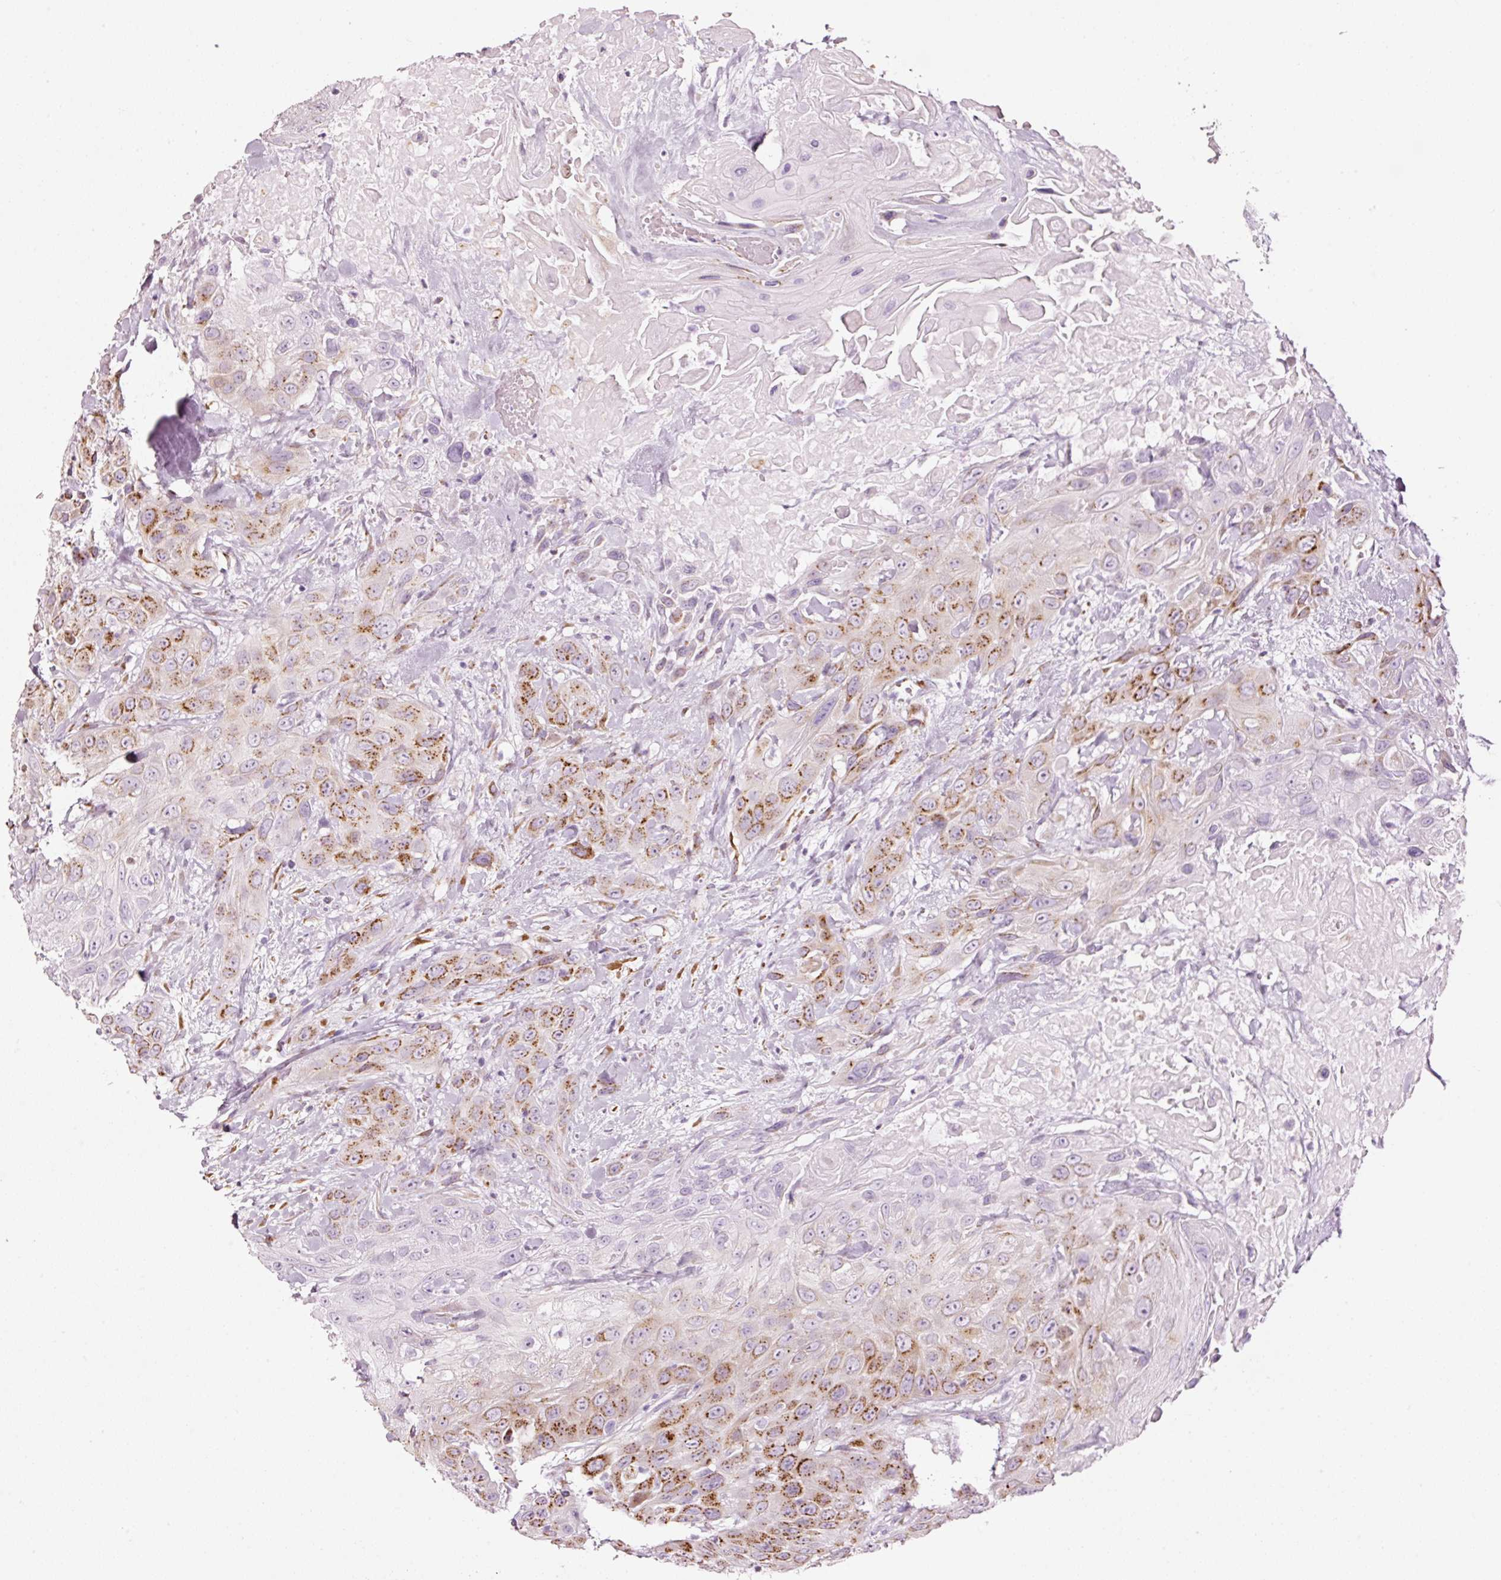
{"staining": {"intensity": "moderate", "quantity": "25%-75%", "location": "cytoplasmic/membranous"}, "tissue": "head and neck cancer", "cell_type": "Tumor cells", "image_type": "cancer", "snomed": [{"axis": "morphology", "description": "Squamous cell carcinoma, NOS"}, {"axis": "topography", "description": "Head-Neck"}], "caption": "A brown stain highlights moderate cytoplasmic/membranous staining of a protein in squamous cell carcinoma (head and neck) tumor cells.", "gene": "SDF4", "patient": {"sex": "male", "age": 81}}